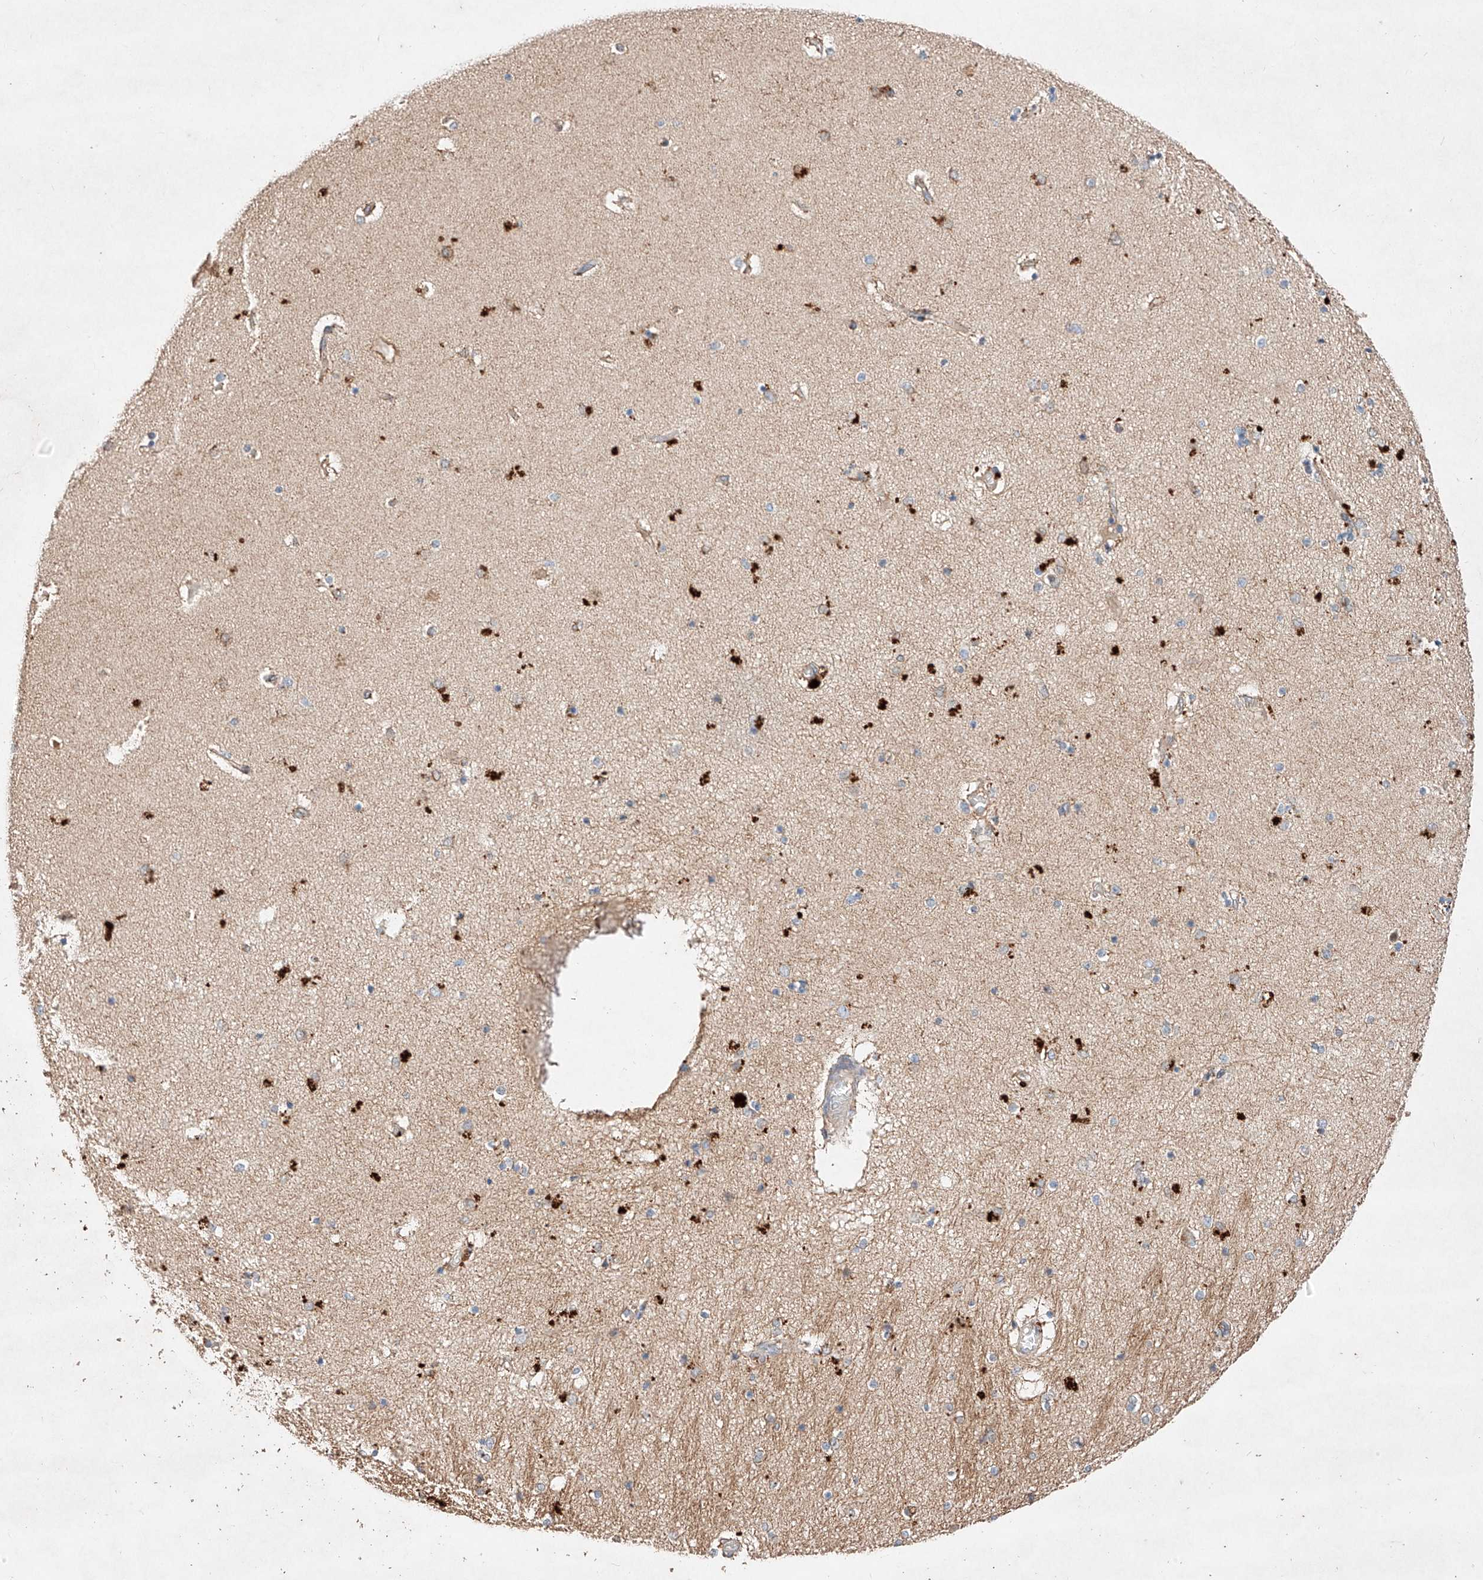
{"staining": {"intensity": "weak", "quantity": "<25%", "location": "cytoplasmic/membranous"}, "tissue": "hippocampus", "cell_type": "Glial cells", "image_type": "normal", "snomed": [{"axis": "morphology", "description": "Normal tissue, NOS"}, {"axis": "topography", "description": "Hippocampus"}], "caption": "Immunohistochemistry (IHC) photomicrograph of benign human hippocampus stained for a protein (brown), which shows no positivity in glial cells.", "gene": "C6orf62", "patient": {"sex": "female", "age": 54}}